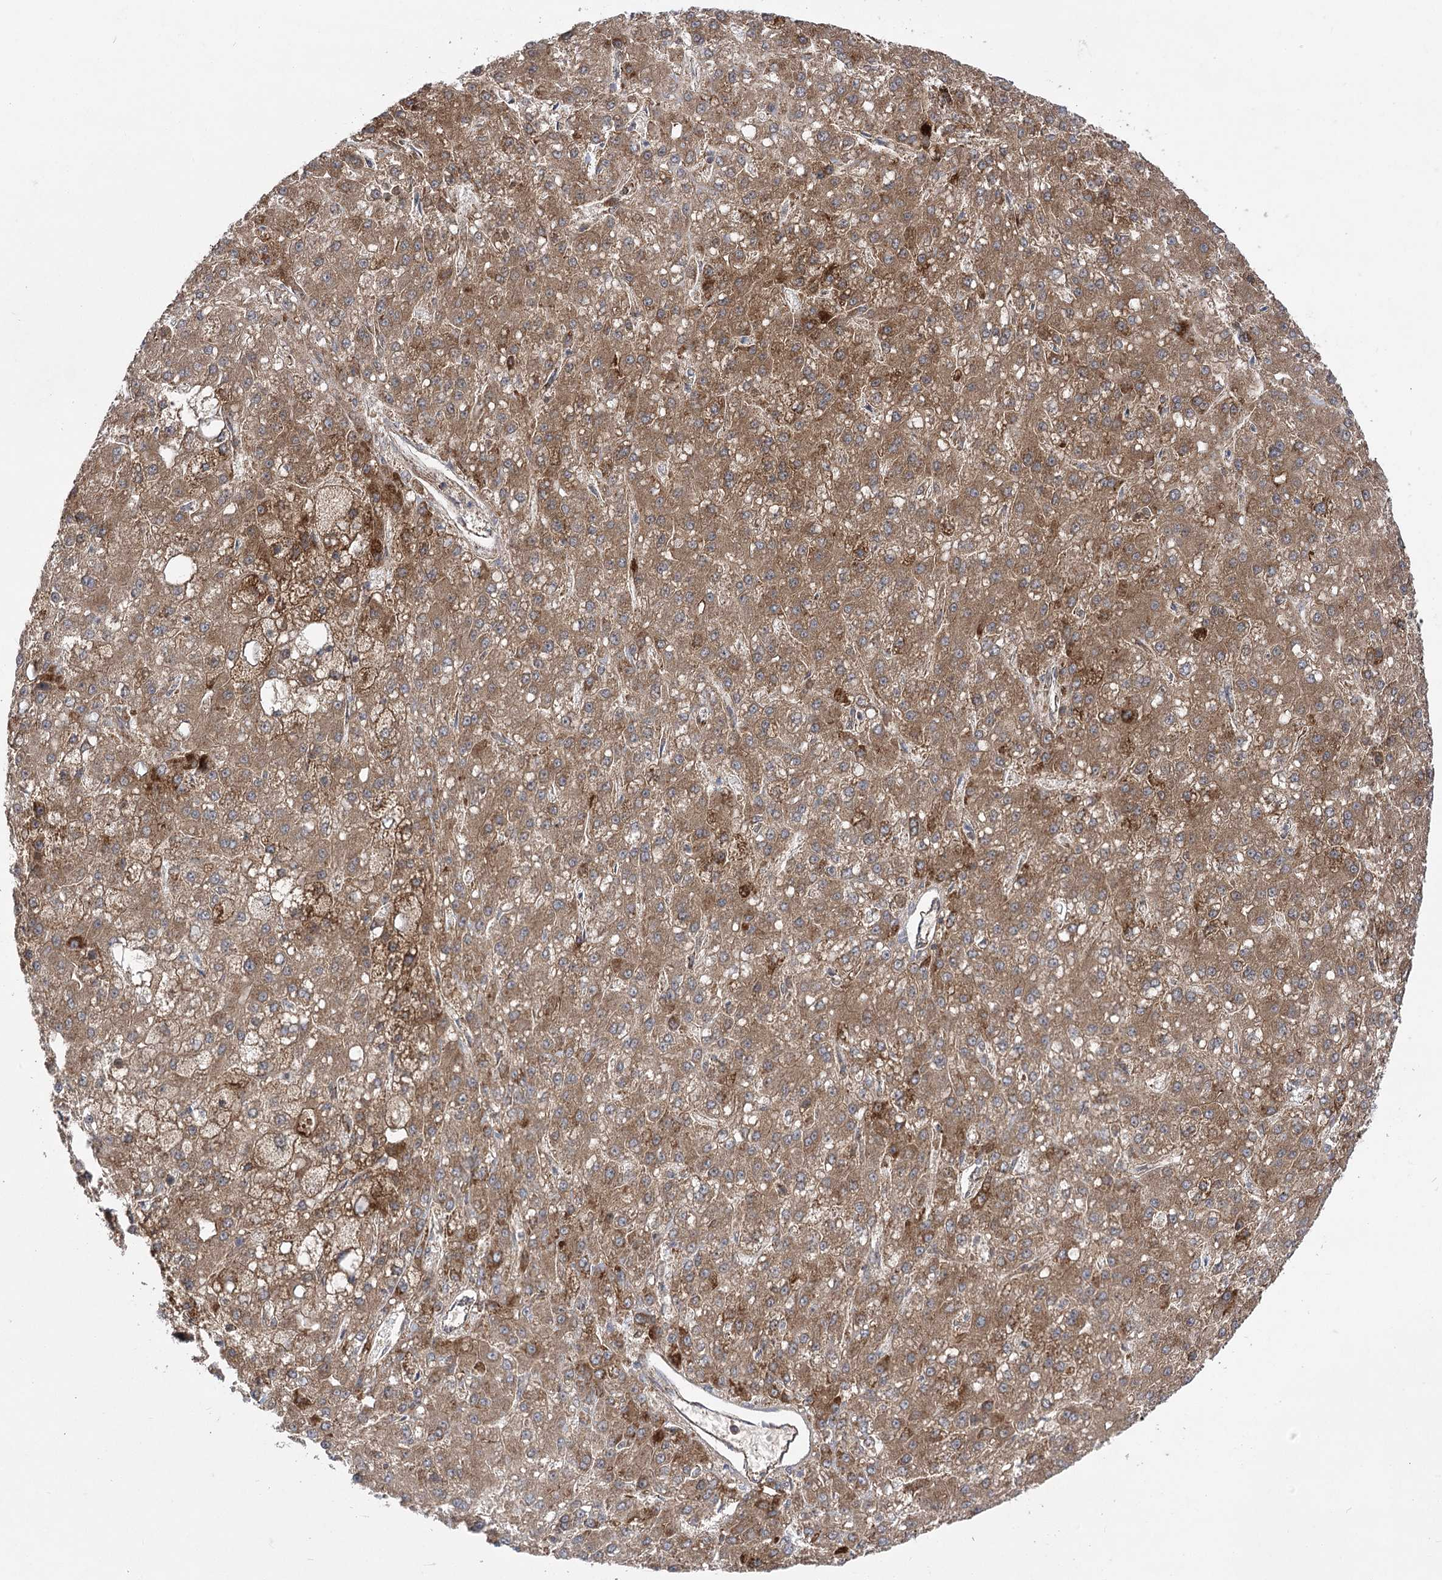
{"staining": {"intensity": "moderate", "quantity": ">75%", "location": "cytoplasmic/membranous"}, "tissue": "liver cancer", "cell_type": "Tumor cells", "image_type": "cancer", "snomed": [{"axis": "morphology", "description": "Carcinoma, Hepatocellular, NOS"}, {"axis": "topography", "description": "Liver"}], "caption": "Protein expression analysis of human liver cancer reveals moderate cytoplasmic/membranous positivity in about >75% of tumor cells.", "gene": "SLC4A1AP", "patient": {"sex": "male", "age": 67}}